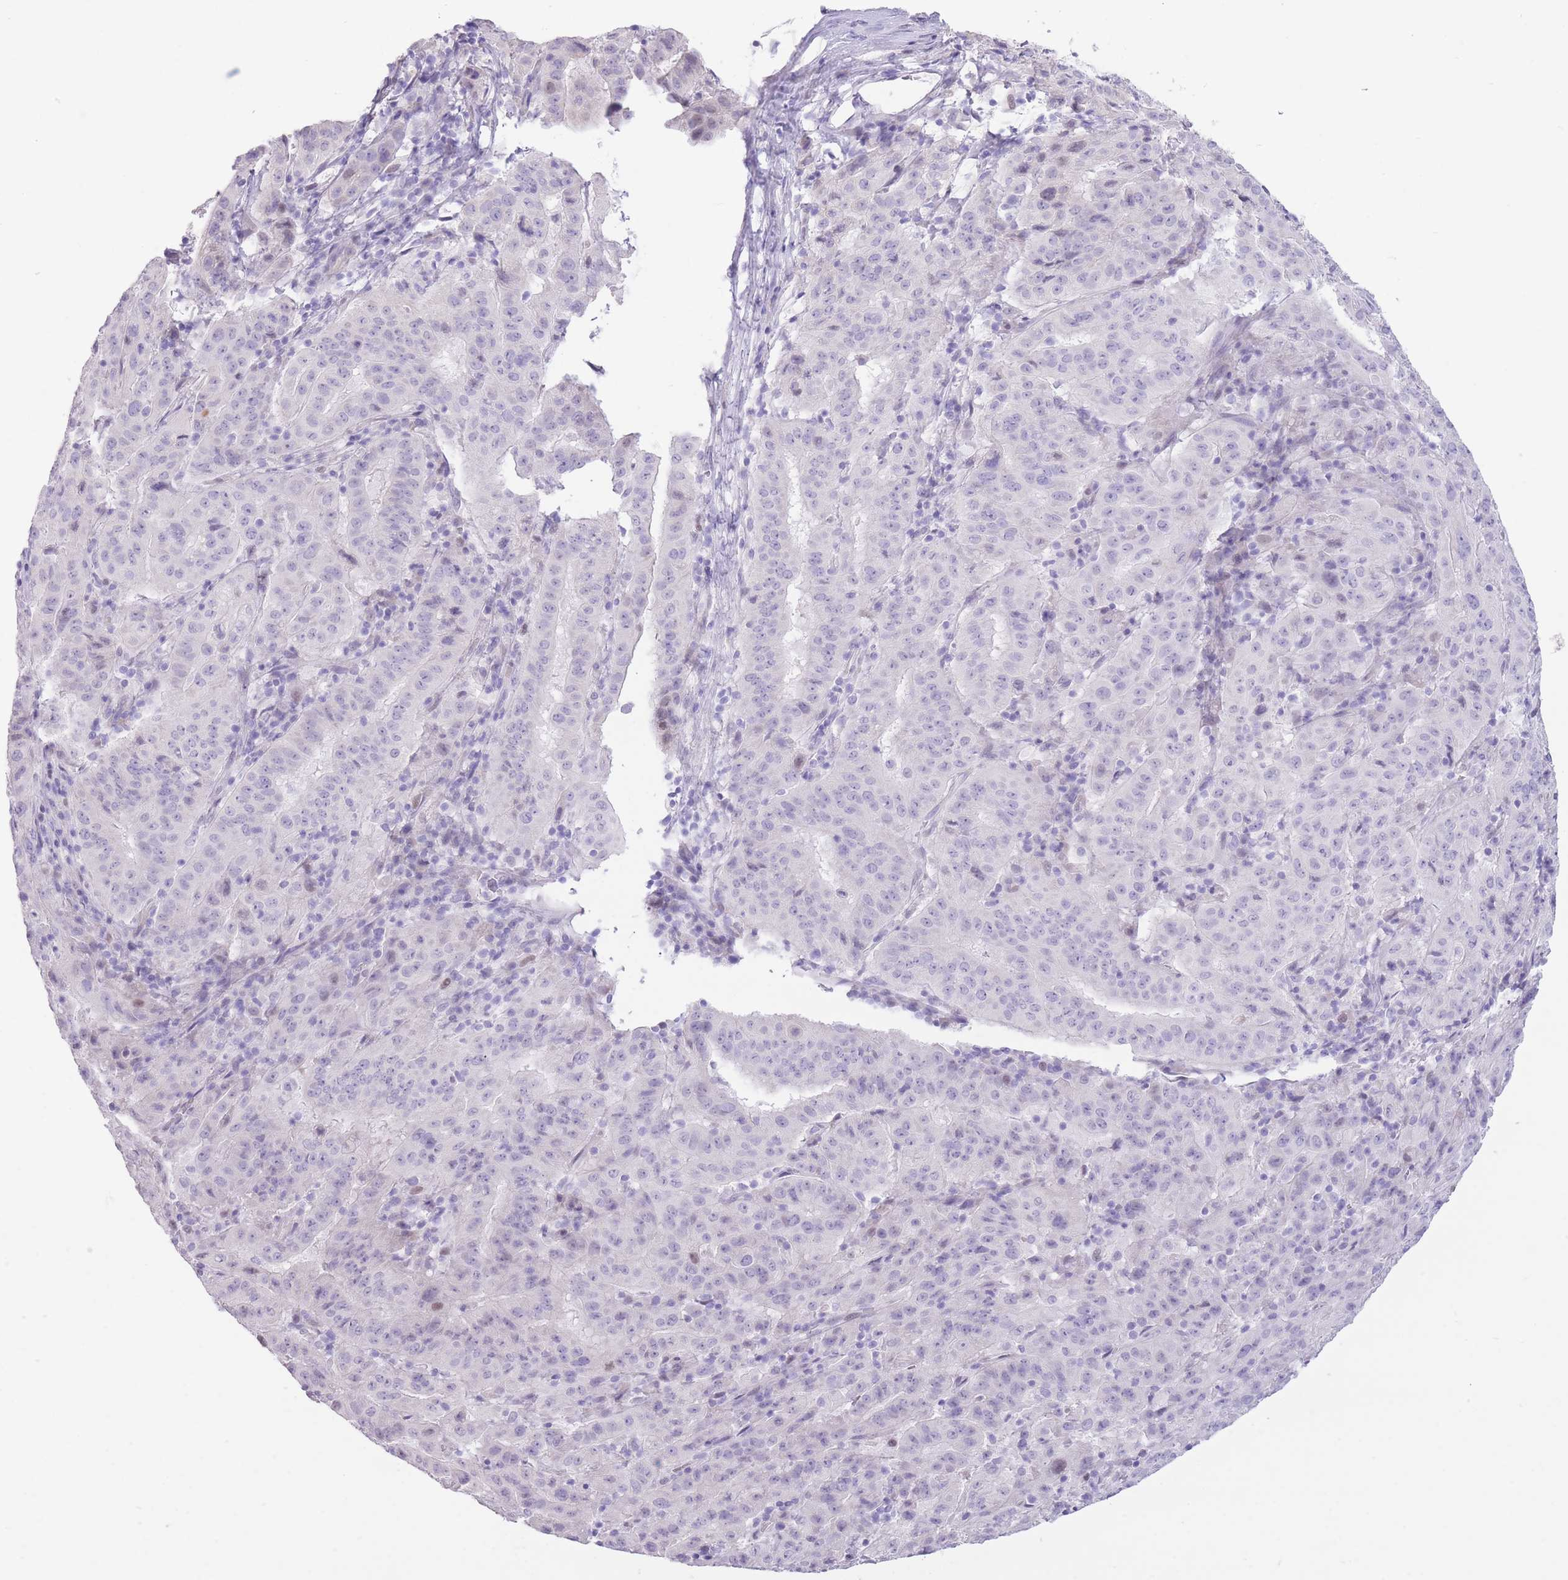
{"staining": {"intensity": "negative", "quantity": "none", "location": "none"}, "tissue": "pancreatic cancer", "cell_type": "Tumor cells", "image_type": "cancer", "snomed": [{"axis": "morphology", "description": "Adenocarcinoma, NOS"}, {"axis": "topography", "description": "Pancreas"}], "caption": "Pancreatic cancer was stained to show a protein in brown. There is no significant expression in tumor cells.", "gene": "WDR70", "patient": {"sex": "male", "age": 63}}